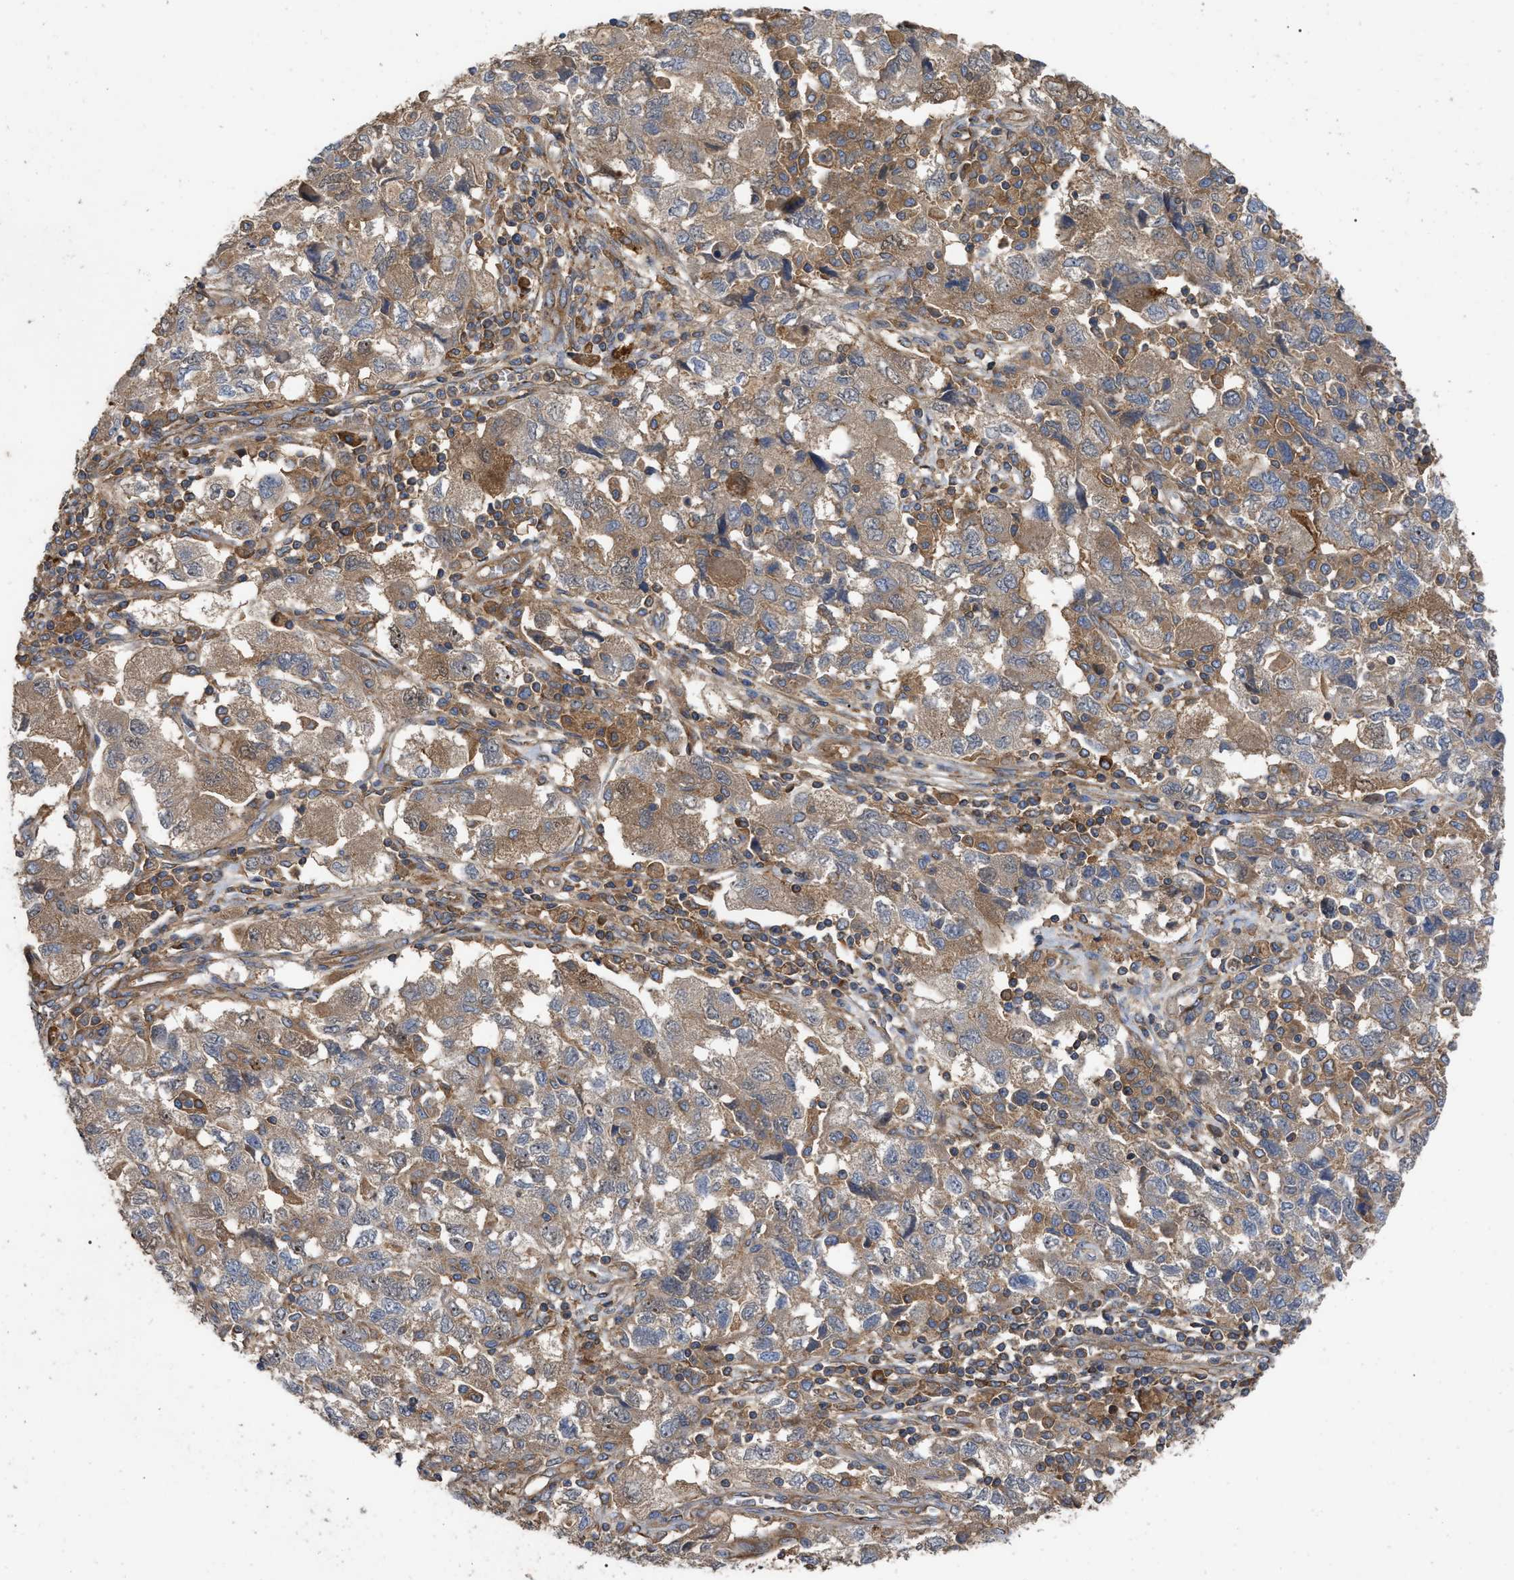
{"staining": {"intensity": "moderate", "quantity": ">75%", "location": "cytoplasmic/membranous"}, "tissue": "ovarian cancer", "cell_type": "Tumor cells", "image_type": "cancer", "snomed": [{"axis": "morphology", "description": "Carcinoma, NOS"}, {"axis": "morphology", "description": "Cystadenocarcinoma, serous, NOS"}, {"axis": "topography", "description": "Ovary"}], "caption": "Immunohistochemical staining of ovarian cancer (serous cystadenocarcinoma) reveals medium levels of moderate cytoplasmic/membranous staining in approximately >75% of tumor cells.", "gene": "RABEP1", "patient": {"sex": "female", "age": 69}}